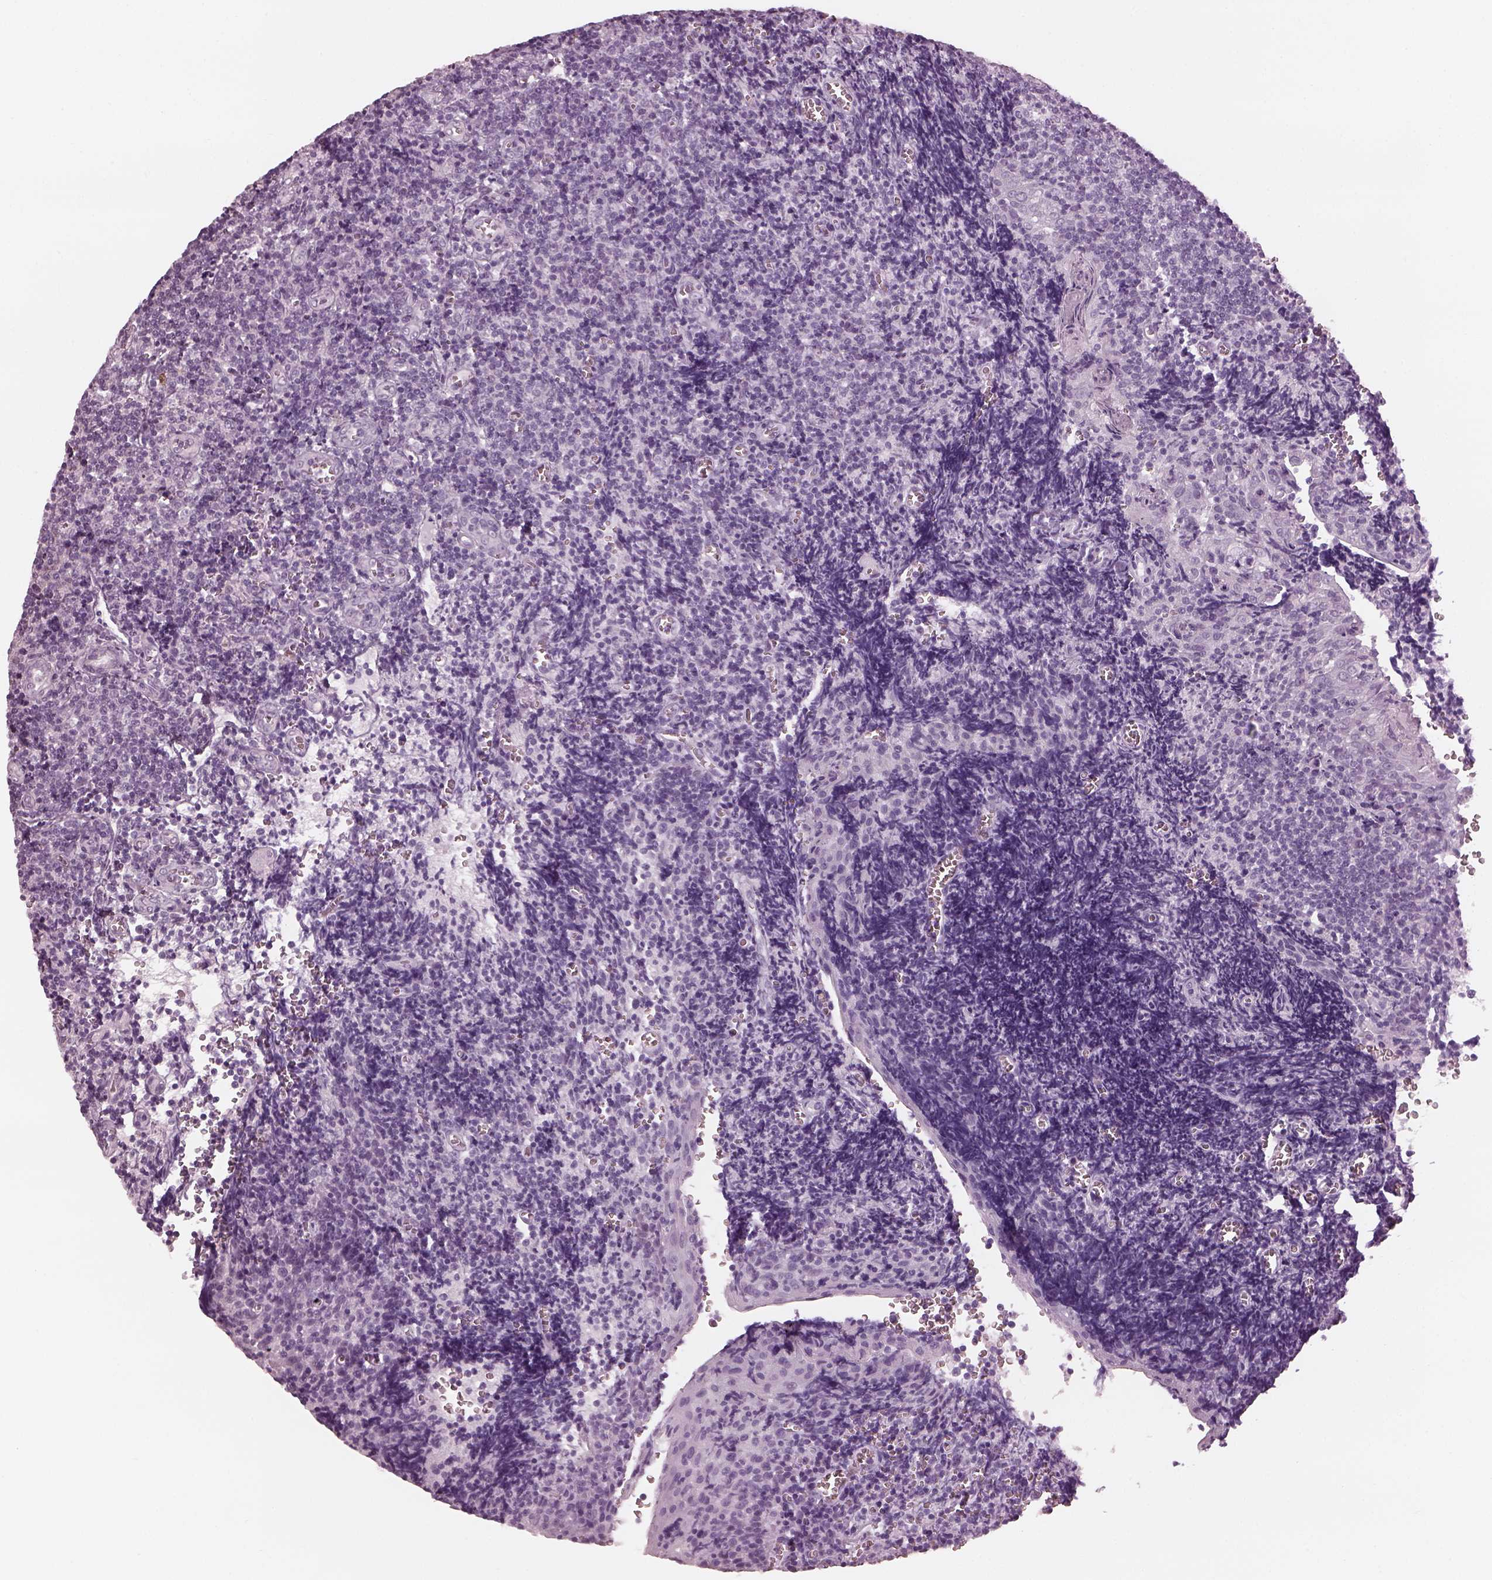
{"staining": {"intensity": "negative", "quantity": "none", "location": "none"}, "tissue": "tonsil", "cell_type": "Germinal center cells", "image_type": "normal", "snomed": [{"axis": "morphology", "description": "Normal tissue, NOS"}, {"axis": "morphology", "description": "Inflammation, NOS"}, {"axis": "topography", "description": "Tonsil"}], "caption": "Micrograph shows no protein expression in germinal center cells of benign tonsil.", "gene": "C2orf81", "patient": {"sex": "female", "age": 31}}